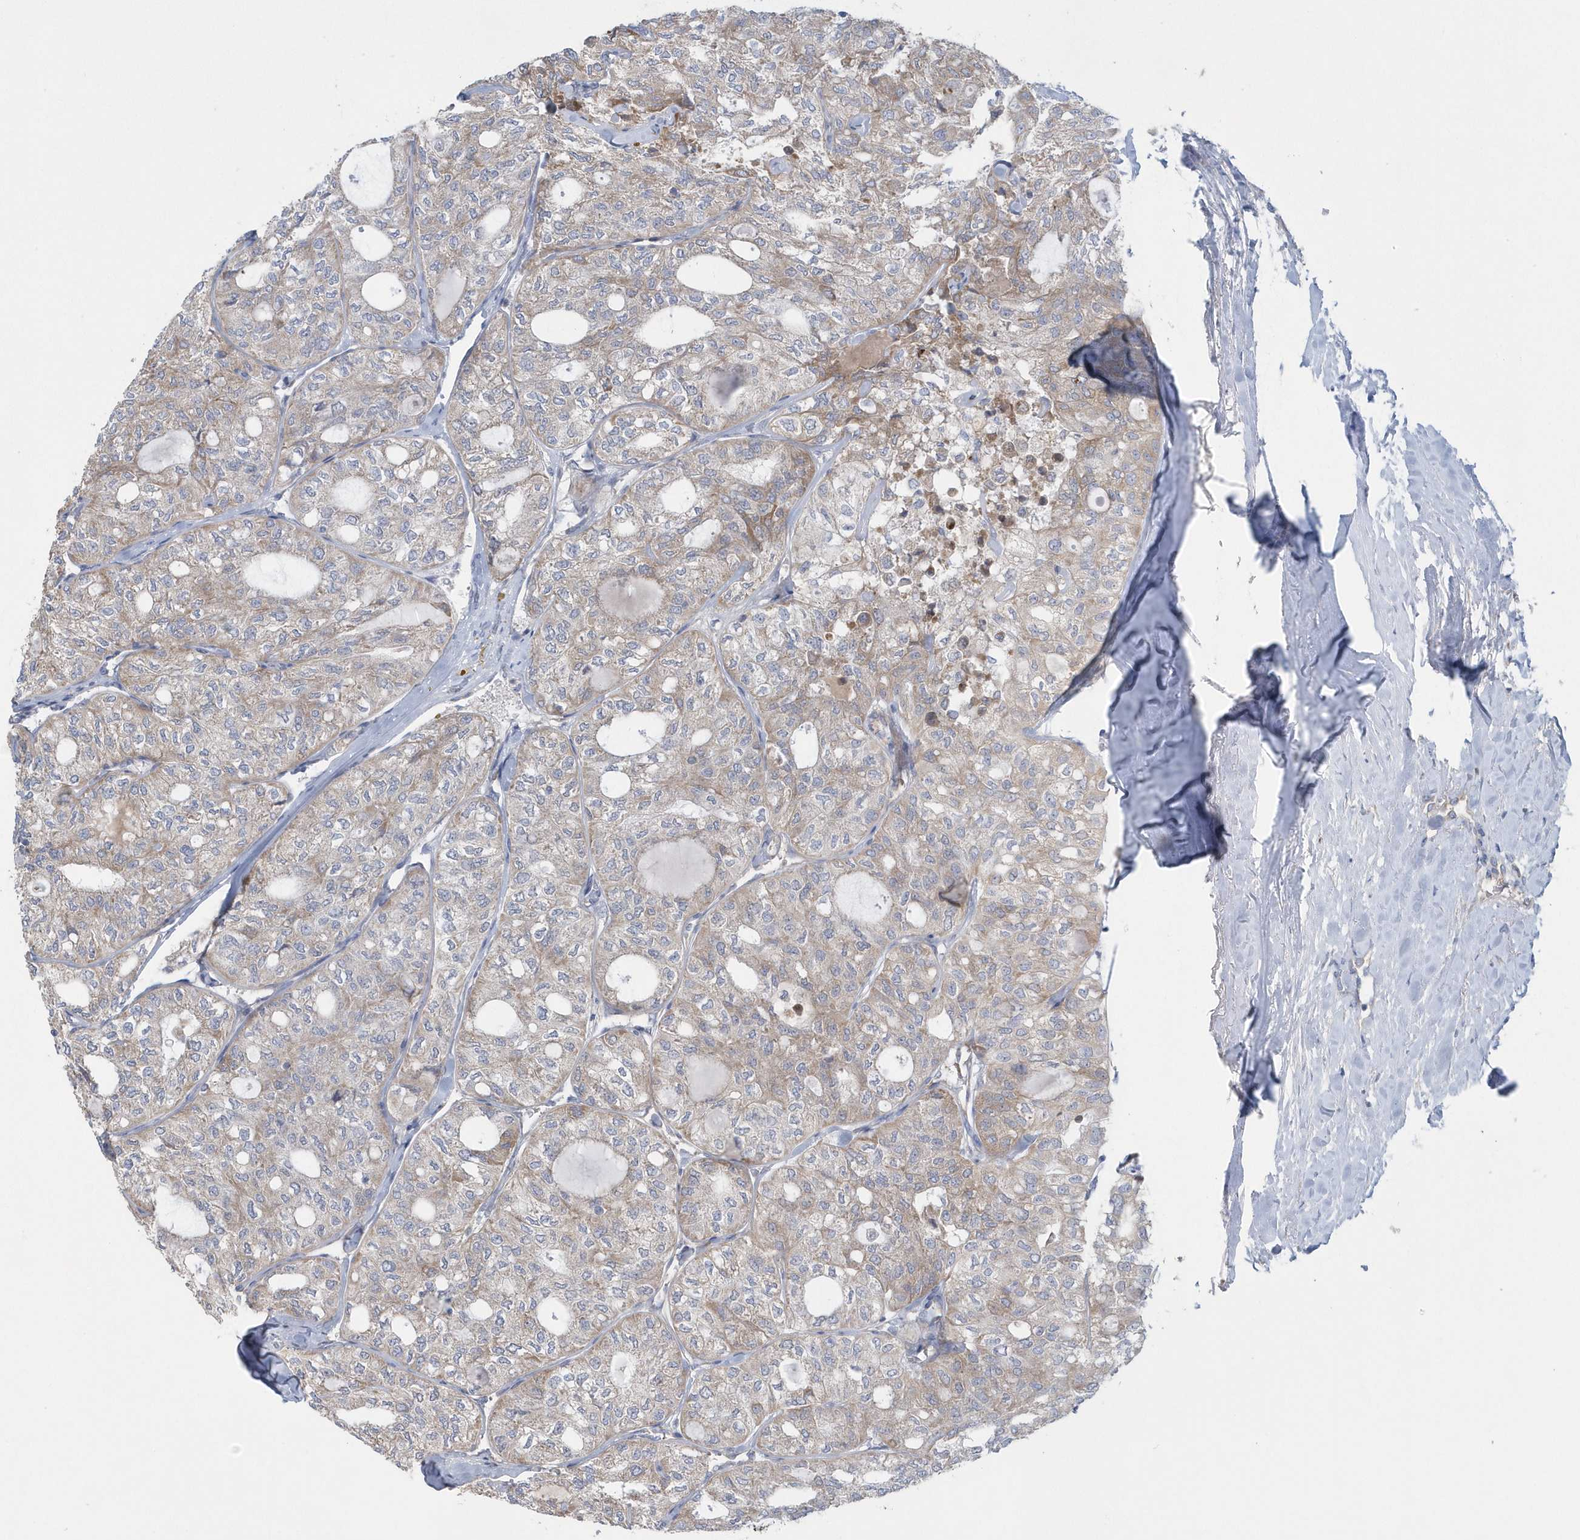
{"staining": {"intensity": "weak", "quantity": "<25%", "location": "cytoplasmic/membranous"}, "tissue": "thyroid cancer", "cell_type": "Tumor cells", "image_type": "cancer", "snomed": [{"axis": "morphology", "description": "Follicular adenoma carcinoma, NOS"}, {"axis": "topography", "description": "Thyroid gland"}], "caption": "Tumor cells are negative for brown protein staining in follicular adenoma carcinoma (thyroid).", "gene": "SPATA18", "patient": {"sex": "male", "age": 75}}